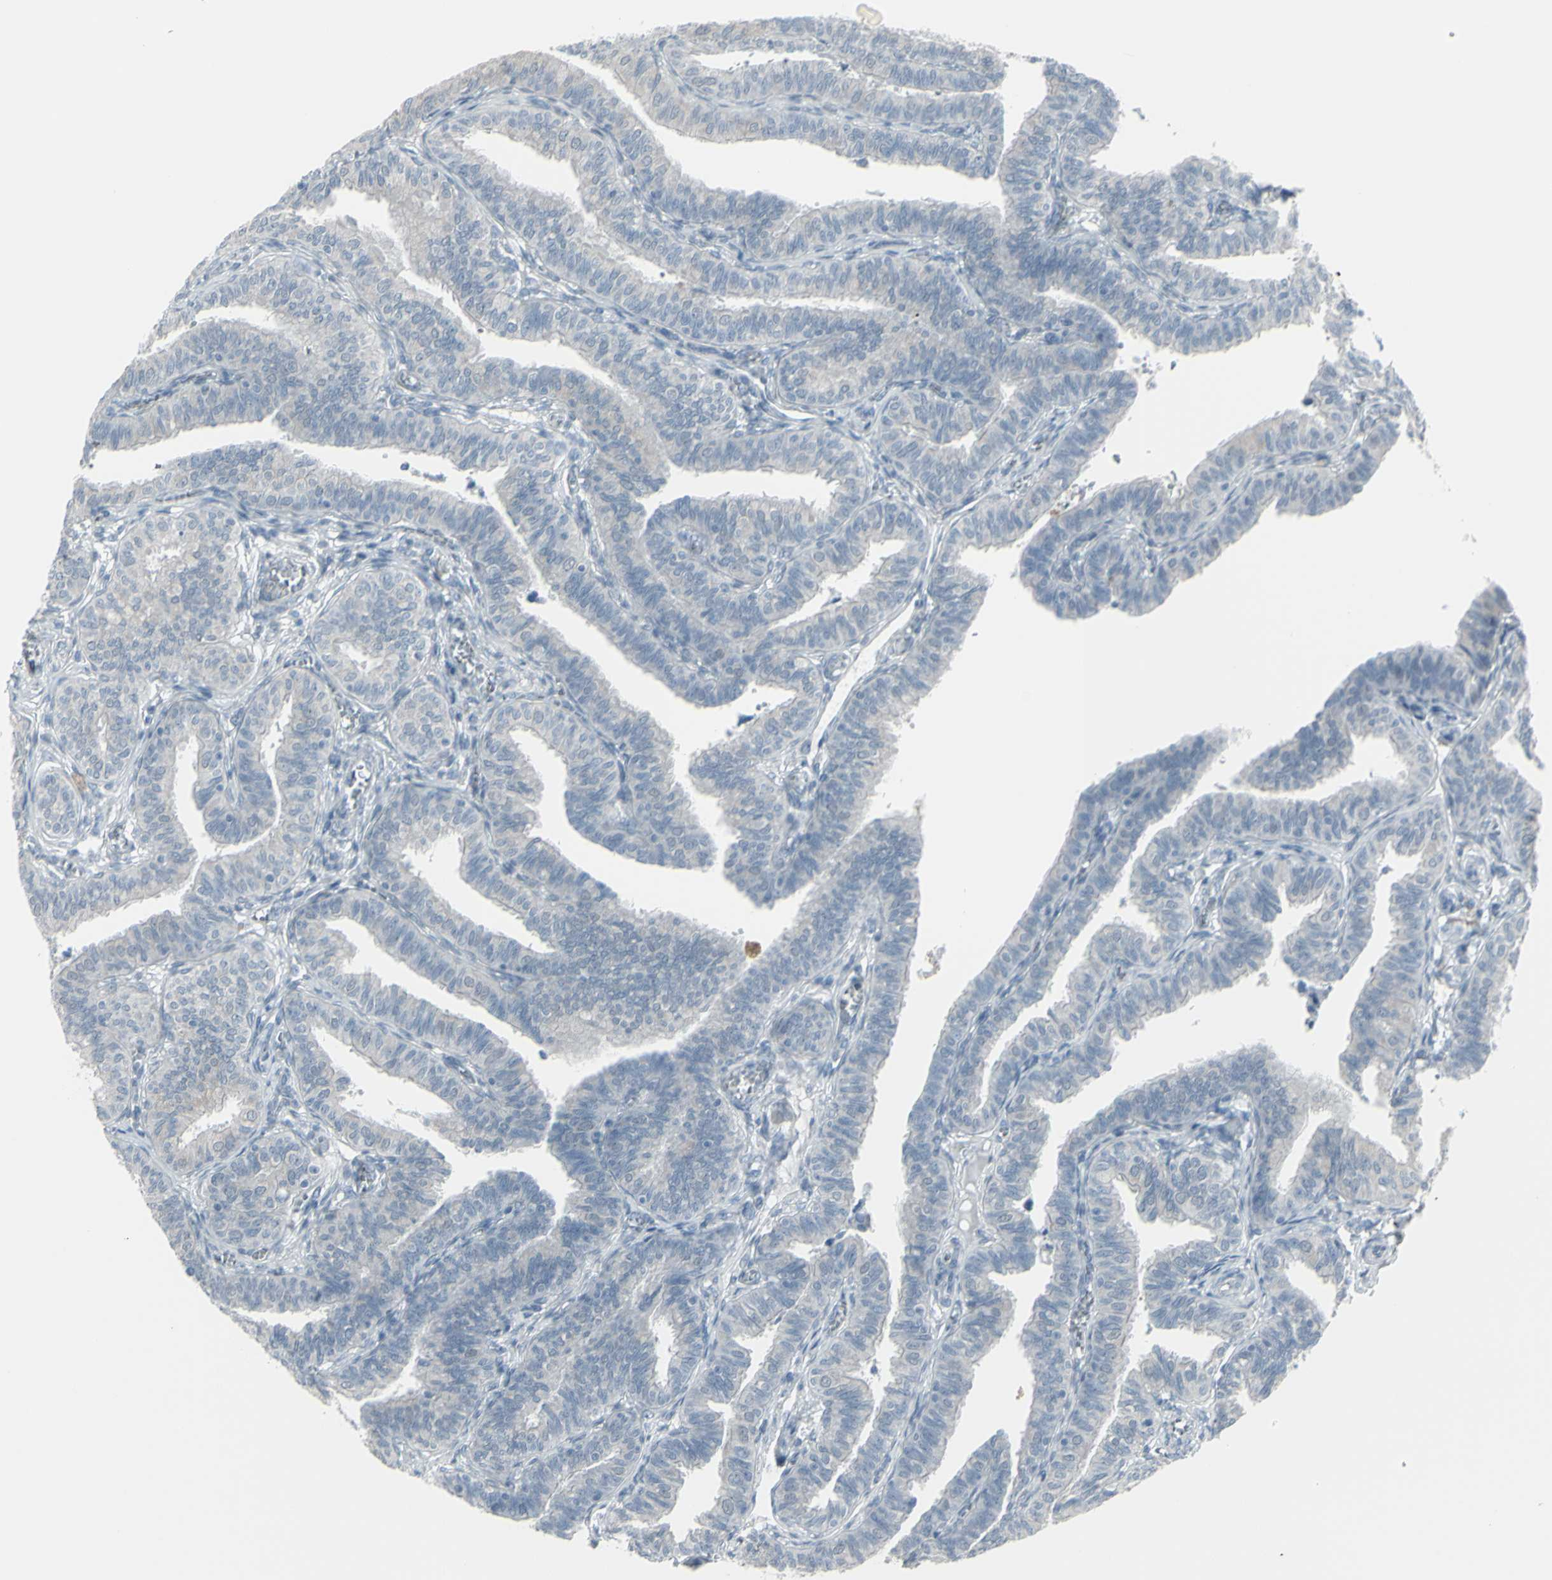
{"staining": {"intensity": "negative", "quantity": "none", "location": "none"}, "tissue": "fallopian tube", "cell_type": "Glandular cells", "image_type": "normal", "snomed": [{"axis": "morphology", "description": "Normal tissue, NOS"}, {"axis": "topography", "description": "Fallopian tube"}], "caption": "Immunohistochemistry micrograph of benign fallopian tube: human fallopian tube stained with DAB (3,3'-diaminobenzidine) exhibits no significant protein staining in glandular cells.", "gene": "RAB3A", "patient": {"sex": "female", "age": 46}}